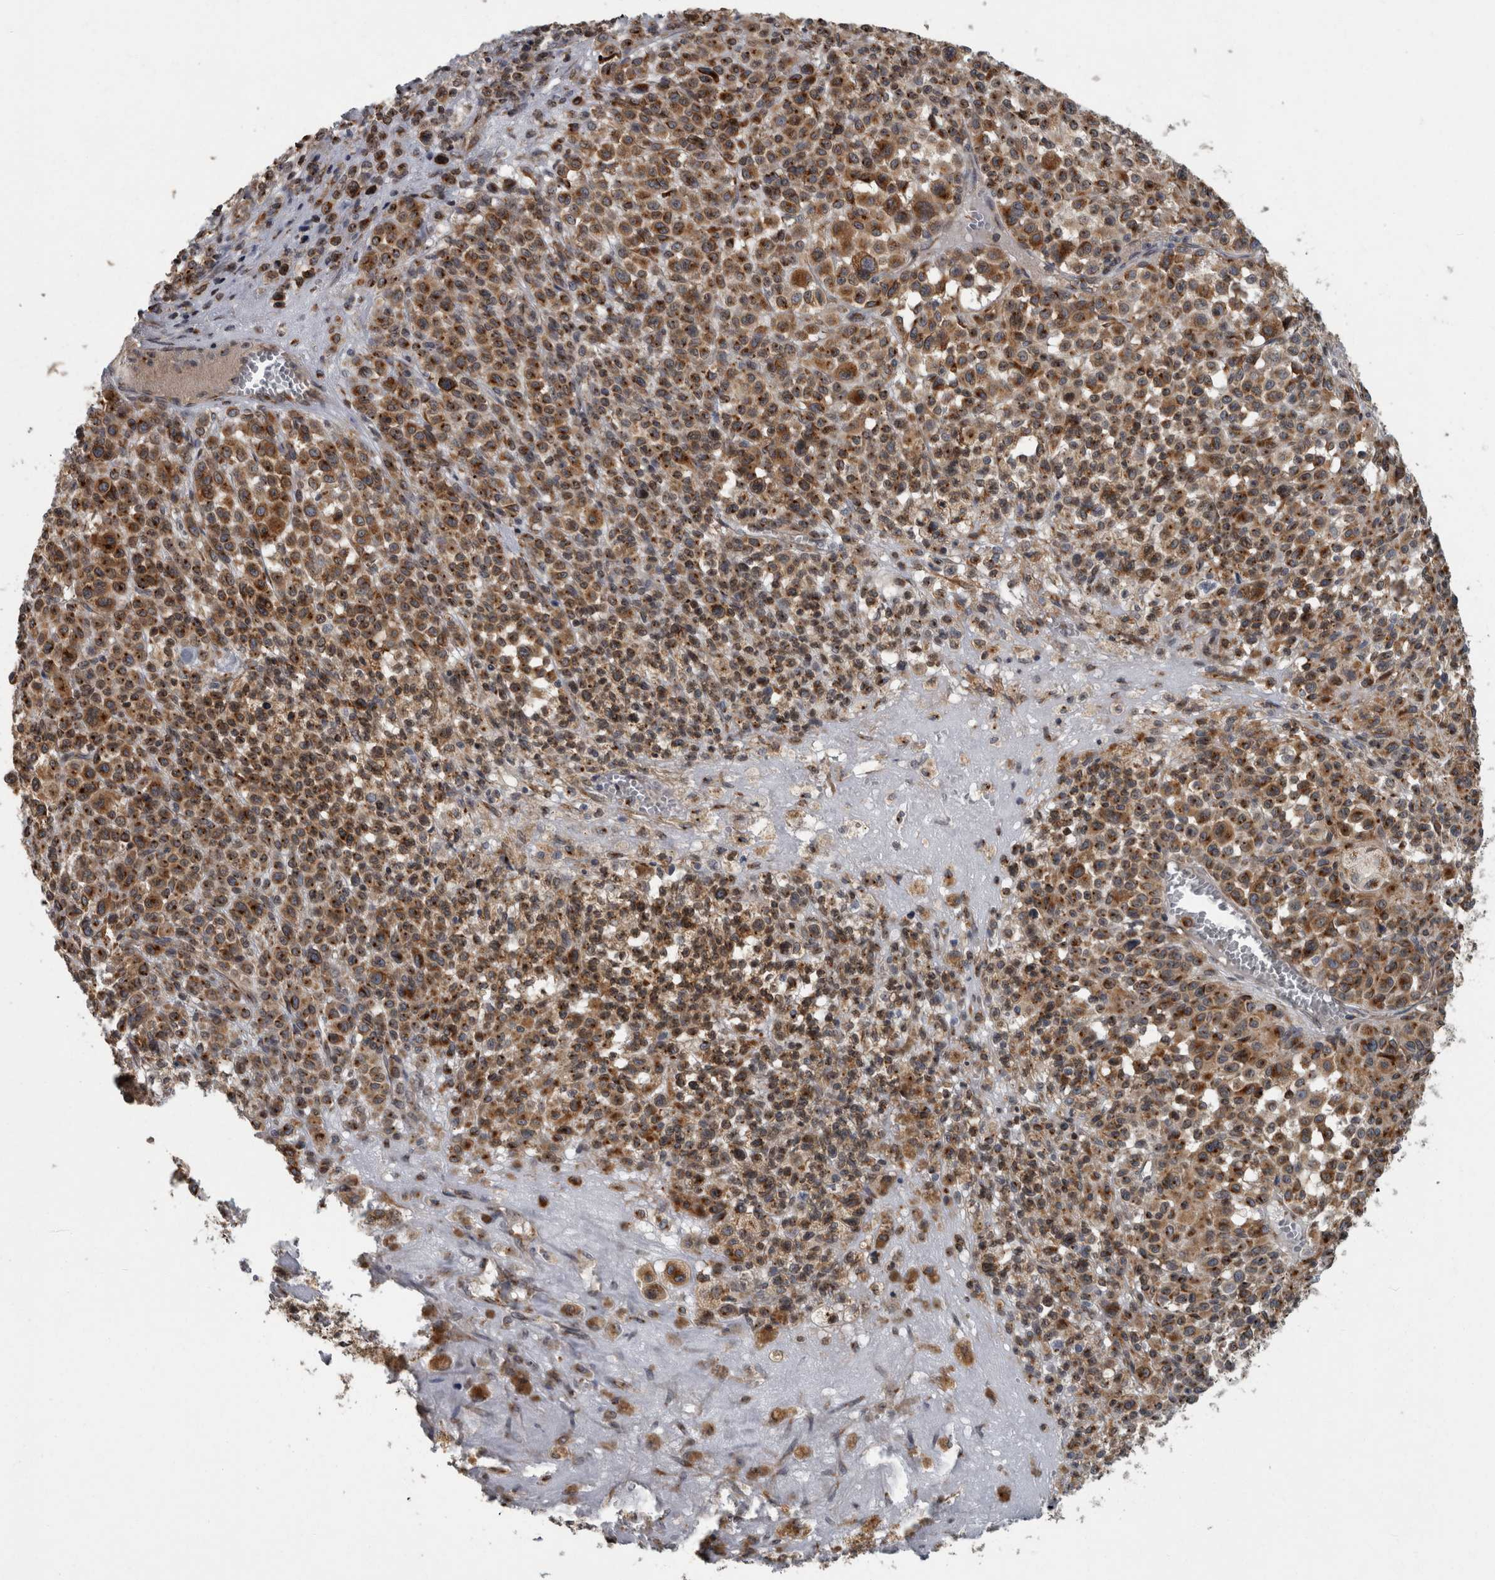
{"staining": {"intensity": "strong", "quantity": ">75%", "location": "cytoplasmic/membranous"}, "tissue": "melanoma", "cell_type": "Tumor cells", "image_type": "cancer", "snomed": [{"axis": "morphology", "description": "Malignant melanoma, Metastatic site"}, {"axis": "topography", "description": "Skin"}], "caption": "Immunohistochemical staining of melanoma shows strong cytoplasmic/membranous protein positivity in approximately >75% of tumor cells.", "gene": "LMAN2L", "patient": {"sex": "female", "age": 74}}